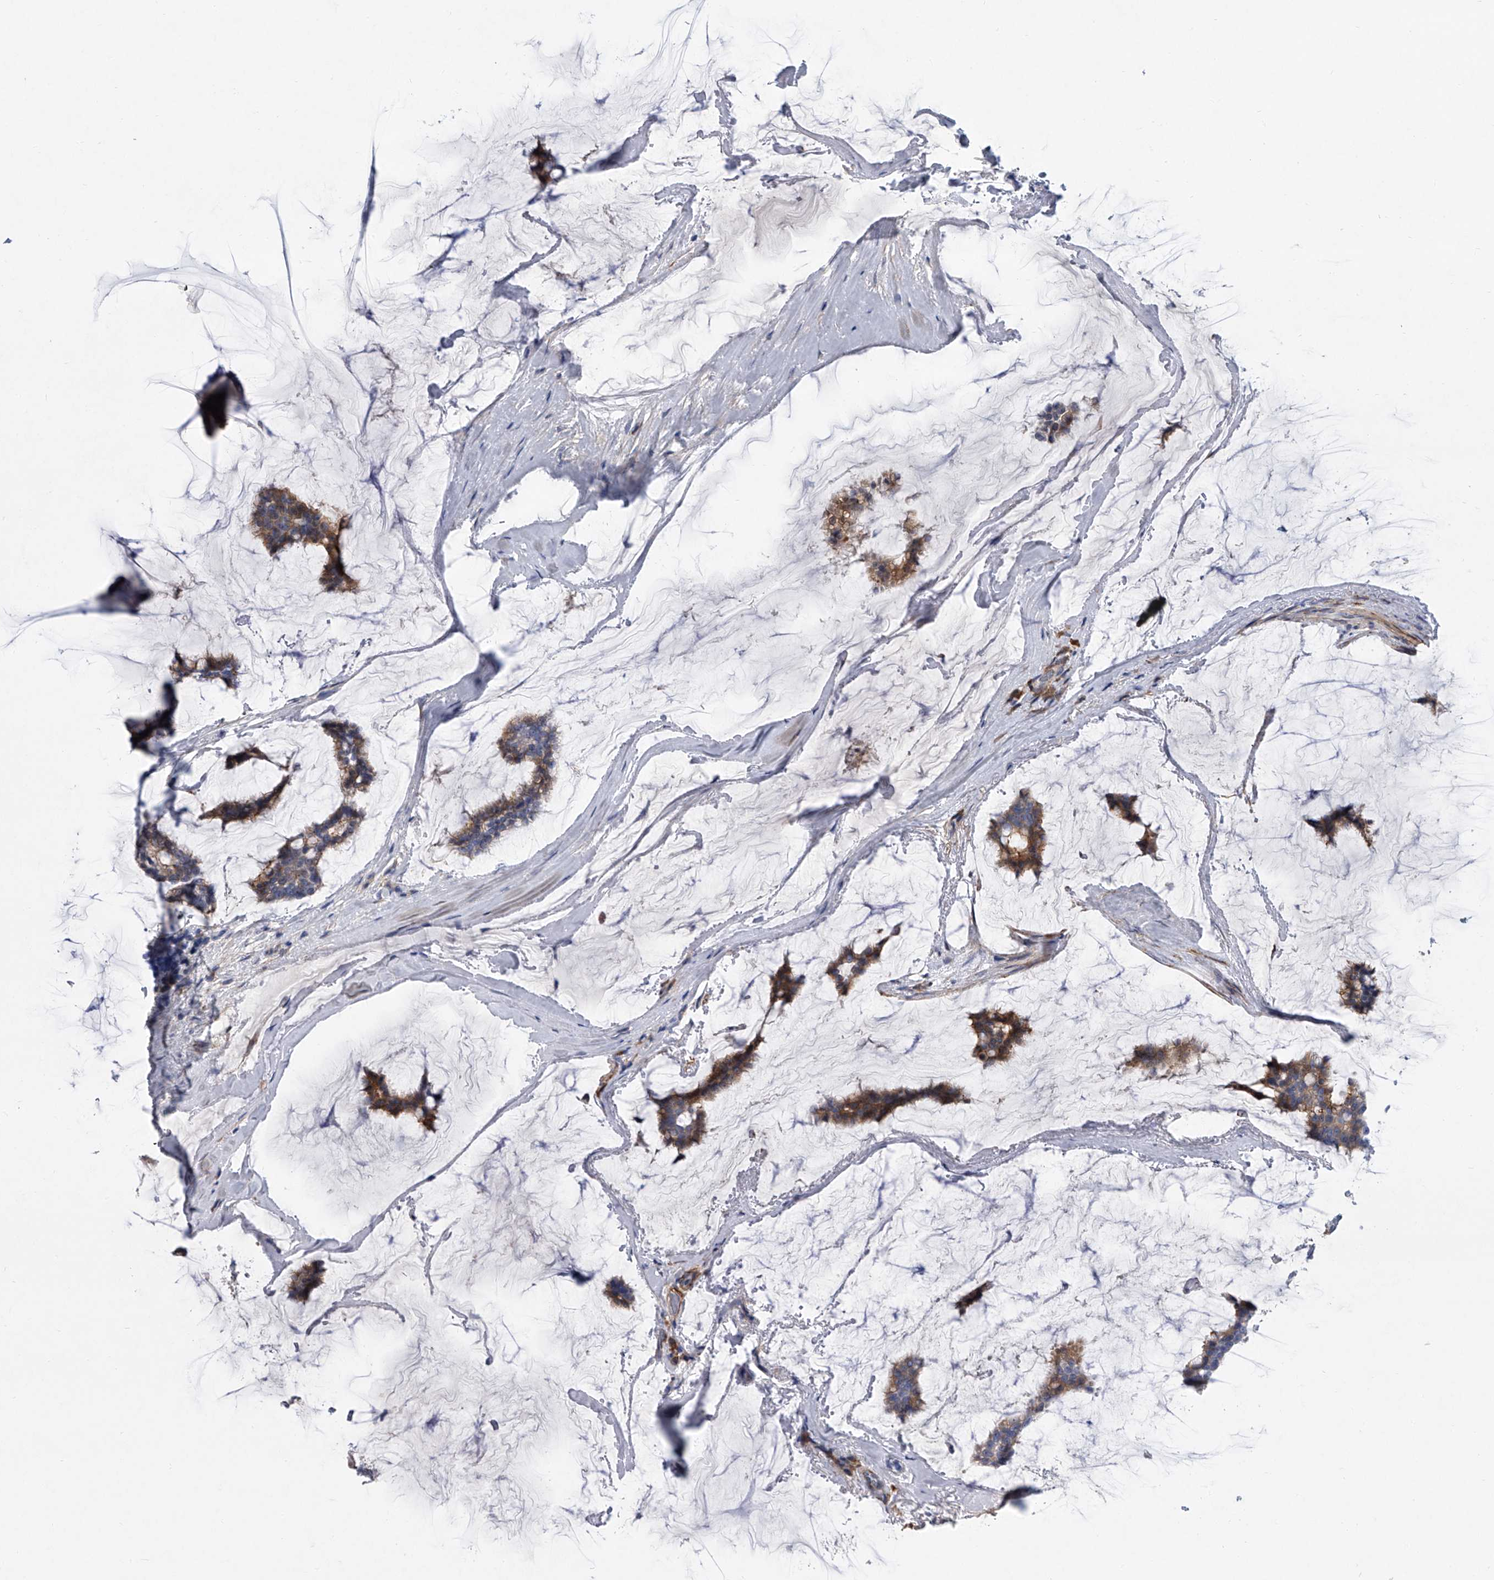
{"staining": {"intensity": "moderate", "quantity": "25%-75%", "location": "cytoplasmic/membranous"}, "tissue": "breast cancer", "cell_type": "Tumor cells", "image_type": "cancer", "snomed": [{"axis": "morphology", "description": "Duct carcinoma"}, {"axis": "topography", "description": "Breast"}], "caption": "A brown stain highlights moderate cytoplasmic/membranous staining of a protein in breast intraductal carcinoma tumor cells. Nuclei are stained in blue.", "gene": "ALG14", "patient": {"sex": "female", "age": 93}}